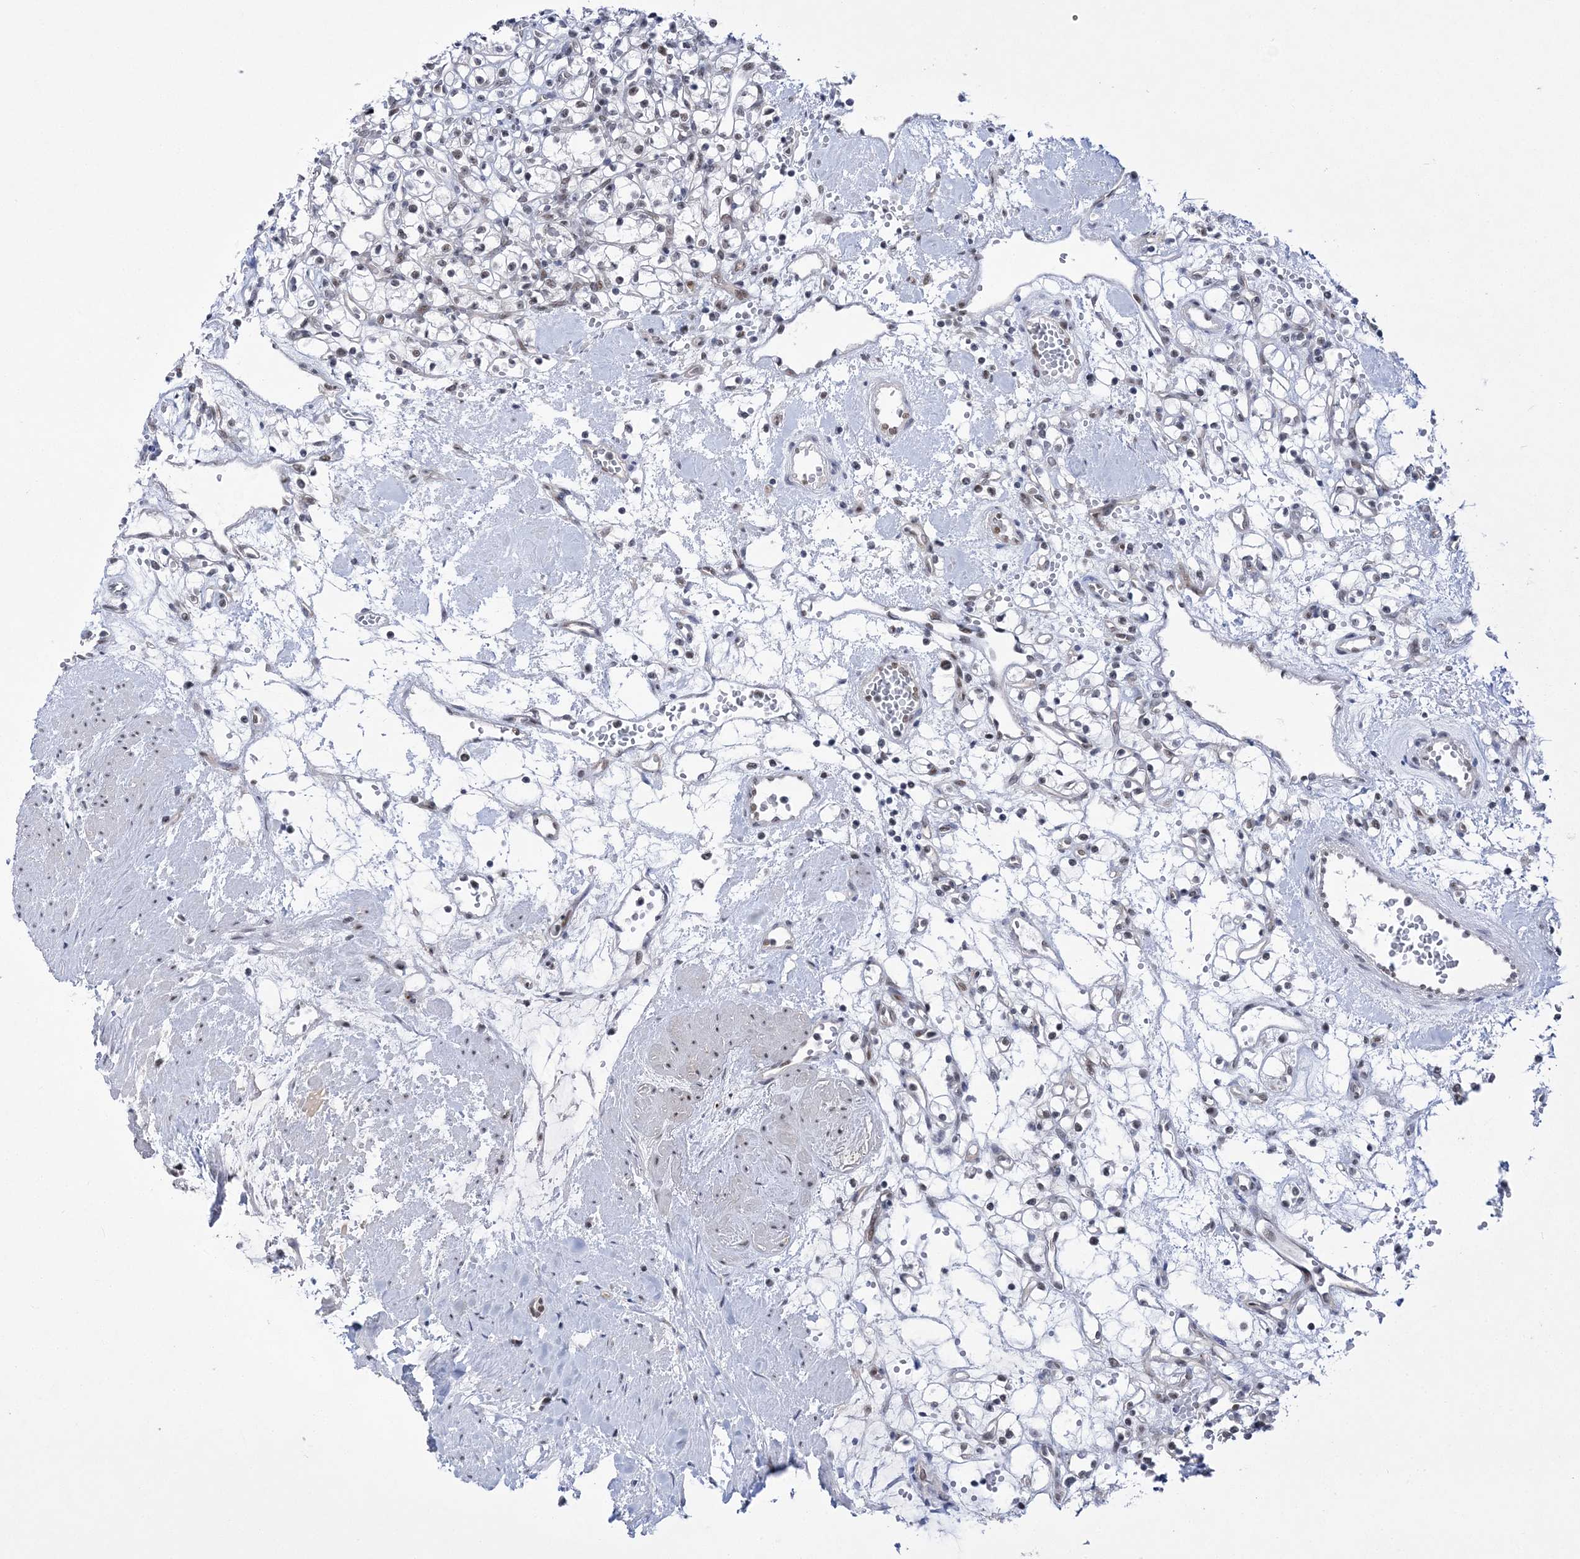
{"staining": {"intensity": "negative", "quantity": "none", "location": "none"}, "tissue": "renal cancer", "cell_type": "Tumor cells", "image_type": "cancer", "snomed": [{"axis": "morphology", "description": "Adenocarcinoma, NOS"}, {"axis": "topography", "description": "Kidney"}], "caption": "This is a micrograph of immunohistochemistry staining of adenocarcinoma (renal), which shows no expression in tumor cells.", "gene": "NSUN2", "patient": {"sex": "female", "age": 59}}